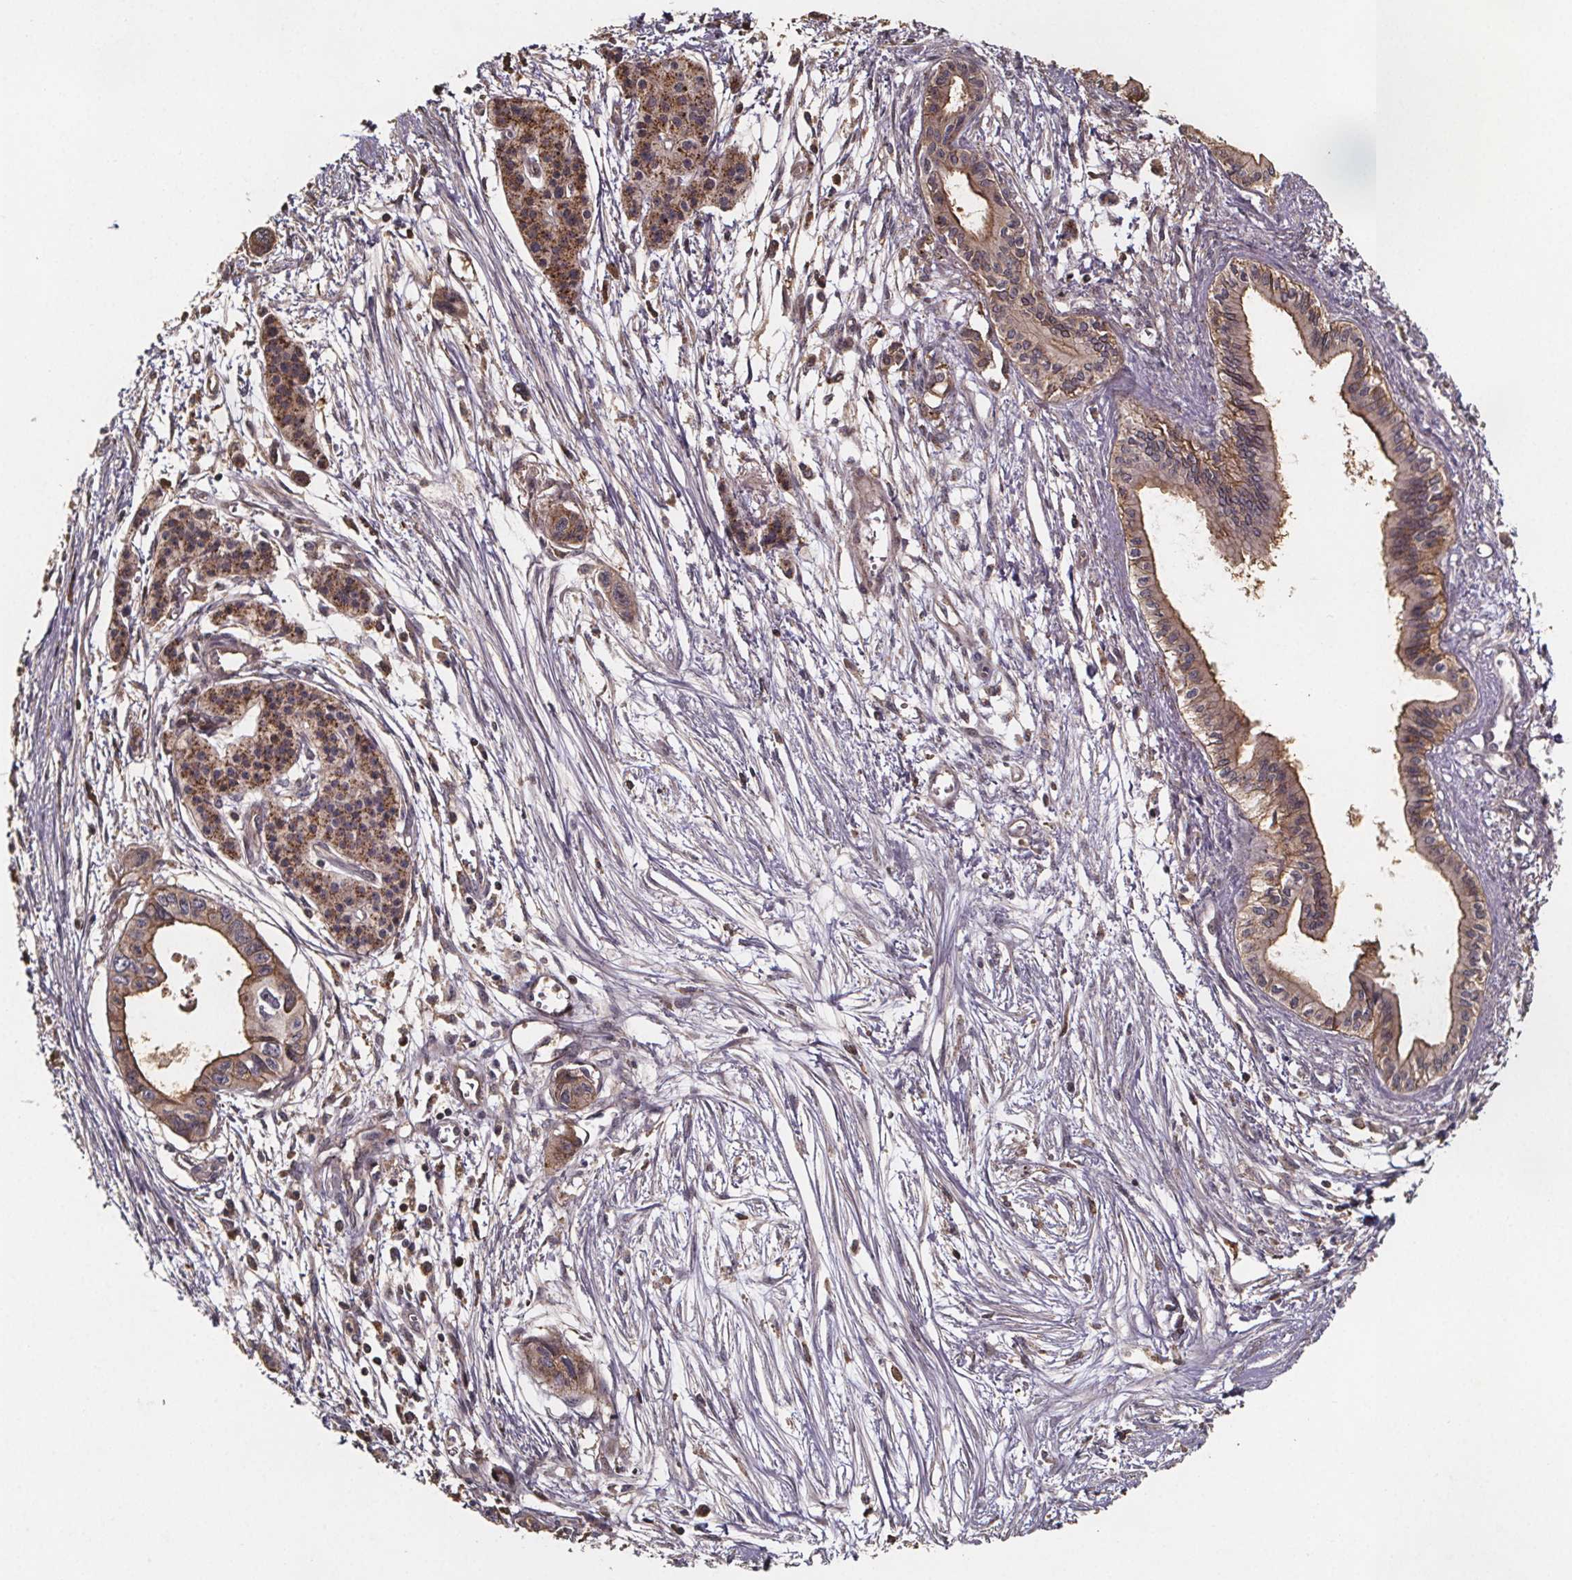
{"staining": {"intensity": "moderate", "quantity": "25%-75%", "location": "cytoplasmic/membranous"}, "tissue": "pancreatic cancer", "cell_type": "Tumor cells", "image_type": "cancer", "snomed": [{"axis": "morphology", "description": "Adenocarcinoma, NOS"}, {"axis": "topography", "description": "Pancreas"}], "caption": "Immunohistochemistry (DAB) staining of human adenocarcinoma (pancreatic) shows moderate cytoplasmic/membranous protein staining in about 25%-75% of tumor cells.", "gene": "ZNF879", "patient": {"sex": "female", "age": 76}}